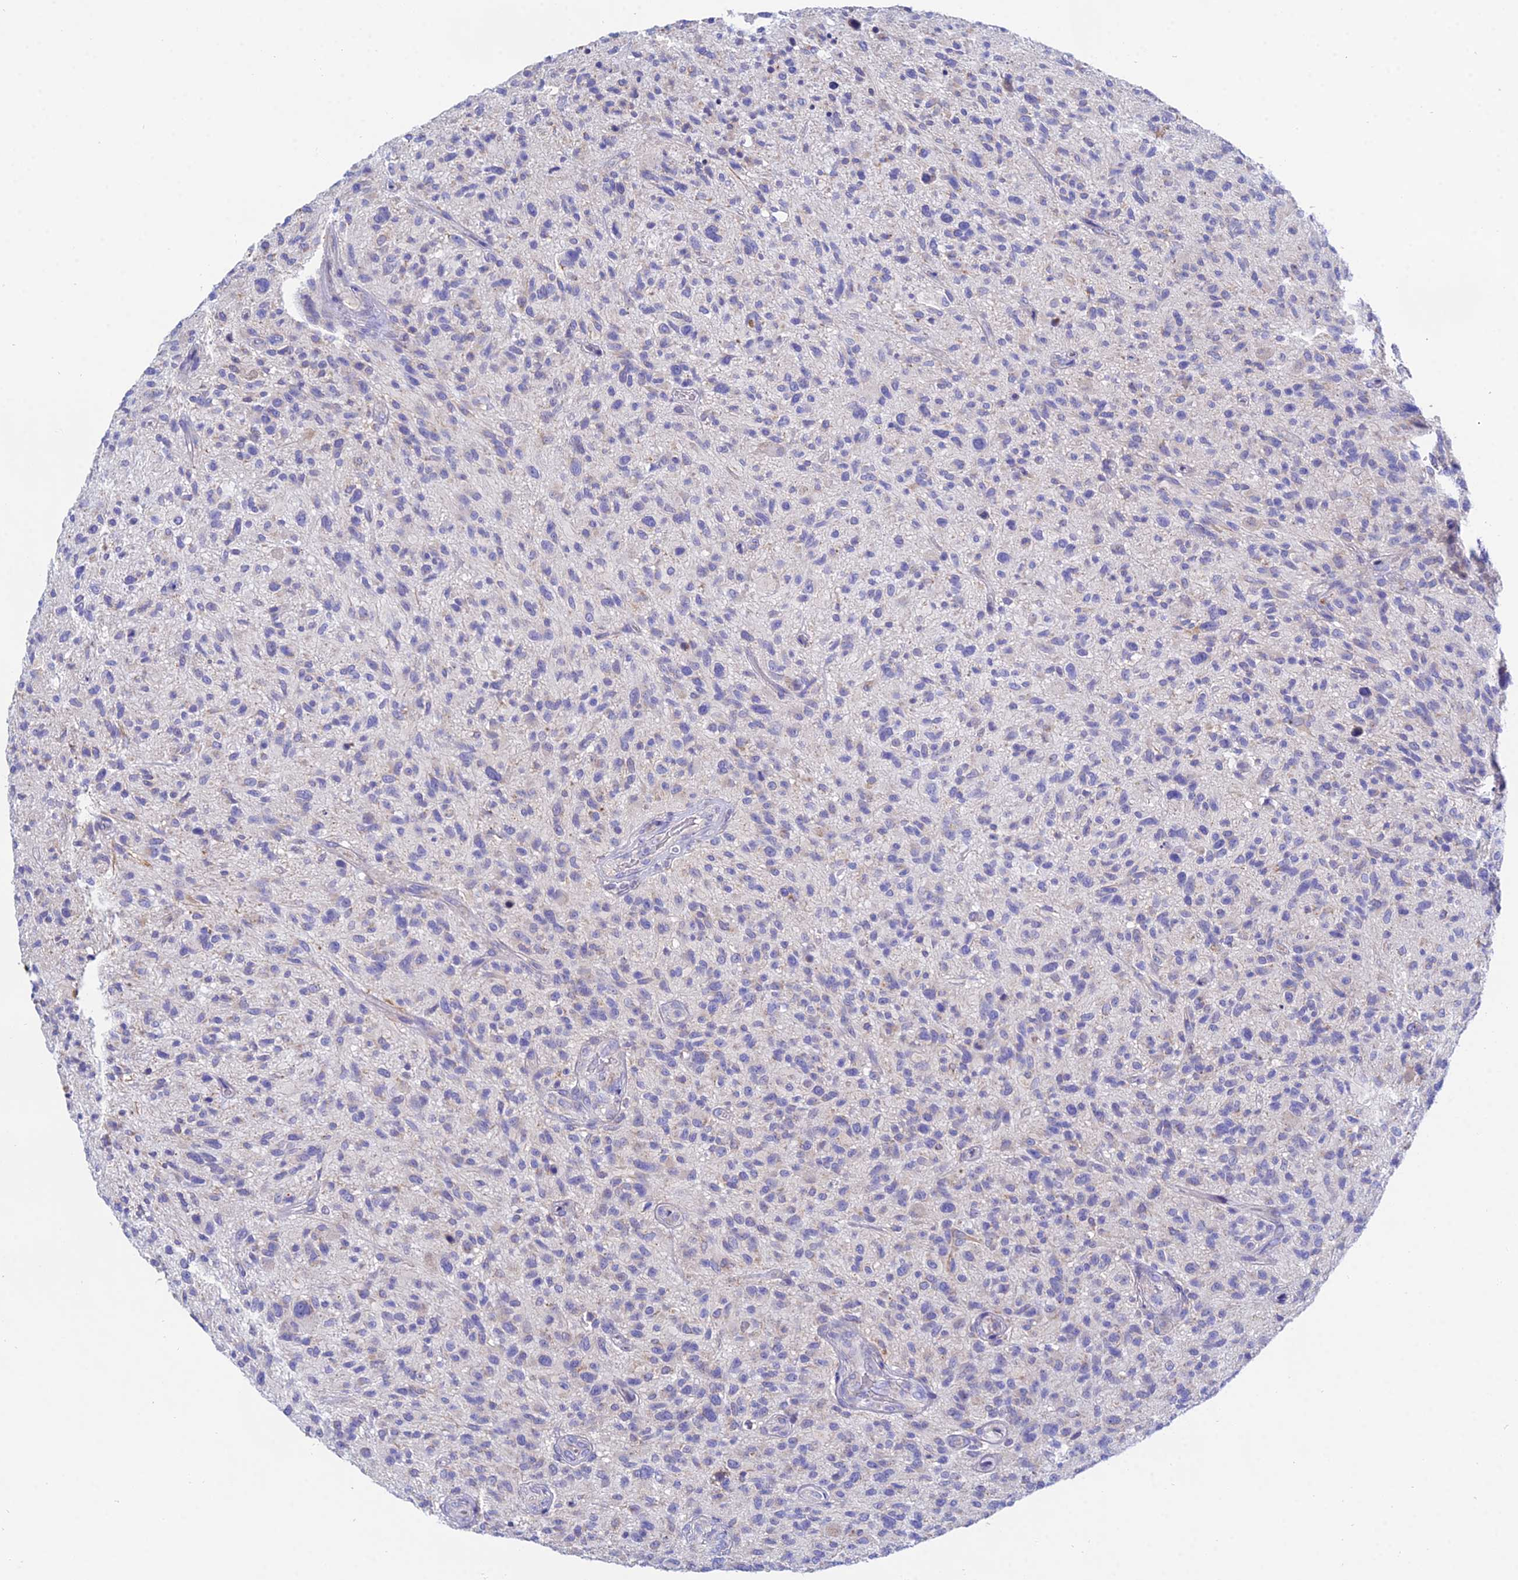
{"staining": {"intensity": "negative", "quantity": "none", "location": "none"}, "tissue": "glioma", "cell_type": "Tumor cells", "image_type": "cancer", "snomed": [{"axis": "morphology", "description": "Glioma, malignant, High grade"}, {"axis": "topography", "description": "Brain"}], "caption": "Tumor cells show no significant staining in high-grade glioma (malignant).", "gene": "PPP2R2C", "patient": {"sex": "male", "age": 47}}